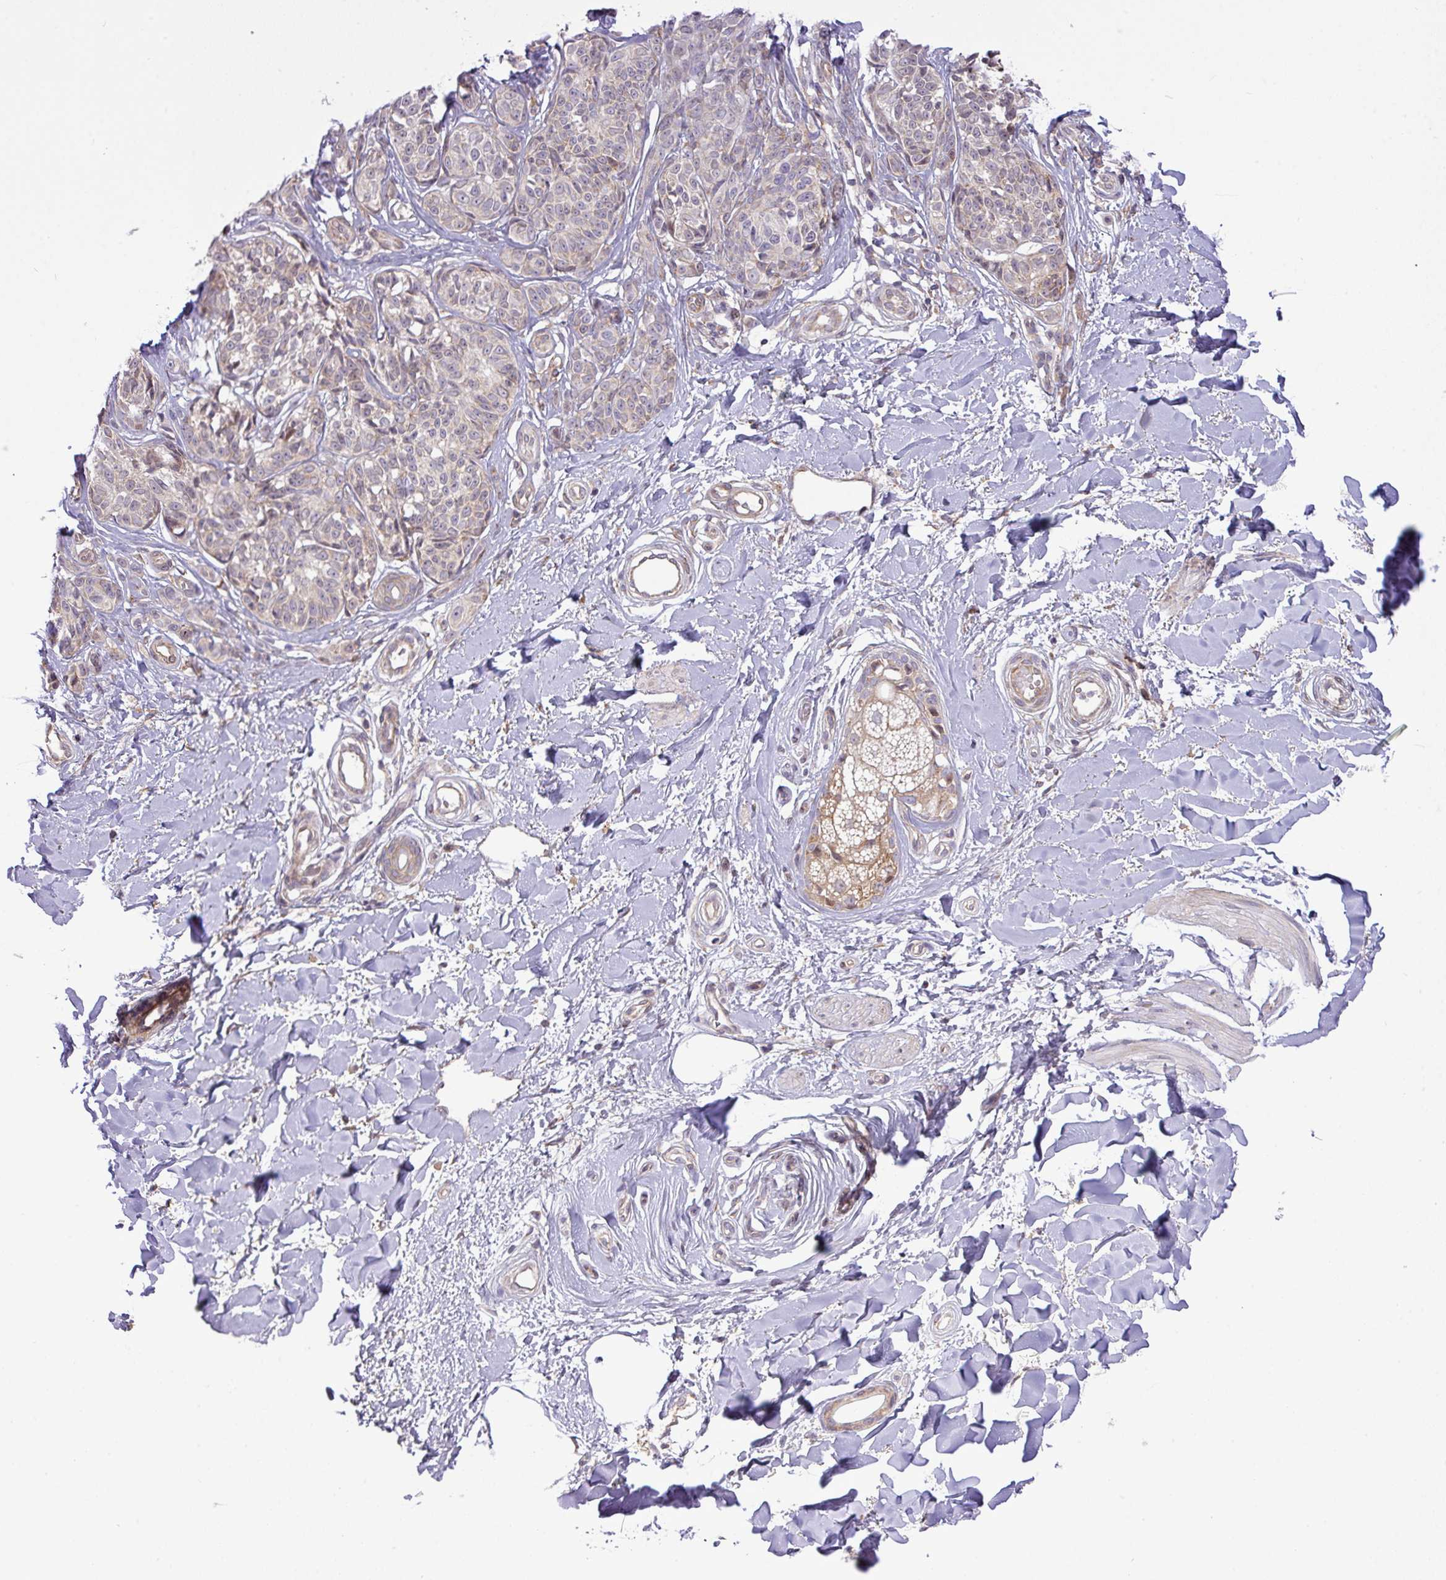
{"staining": {"intensity": "negative", "quantity": "none", "location": "none"}, "tissue": "melanoma", "cell_type": "Tumor cells", "image_type": "cancer", "snomed": [{"axis": "morphology", "description": "Malignant melanoma, NOS"}, {"axis": "topography", "description": "Skin"}], "caption": "High magnification brightfield microscopy of melanoma stained with DAB (3,3'-diaminobenzidine) (brown) and counterstained with hematoxylin (blue): tumor cells show no significant positivity.", "gene": "FAM222B", "patient": {"sex": "female", "age": 37}}